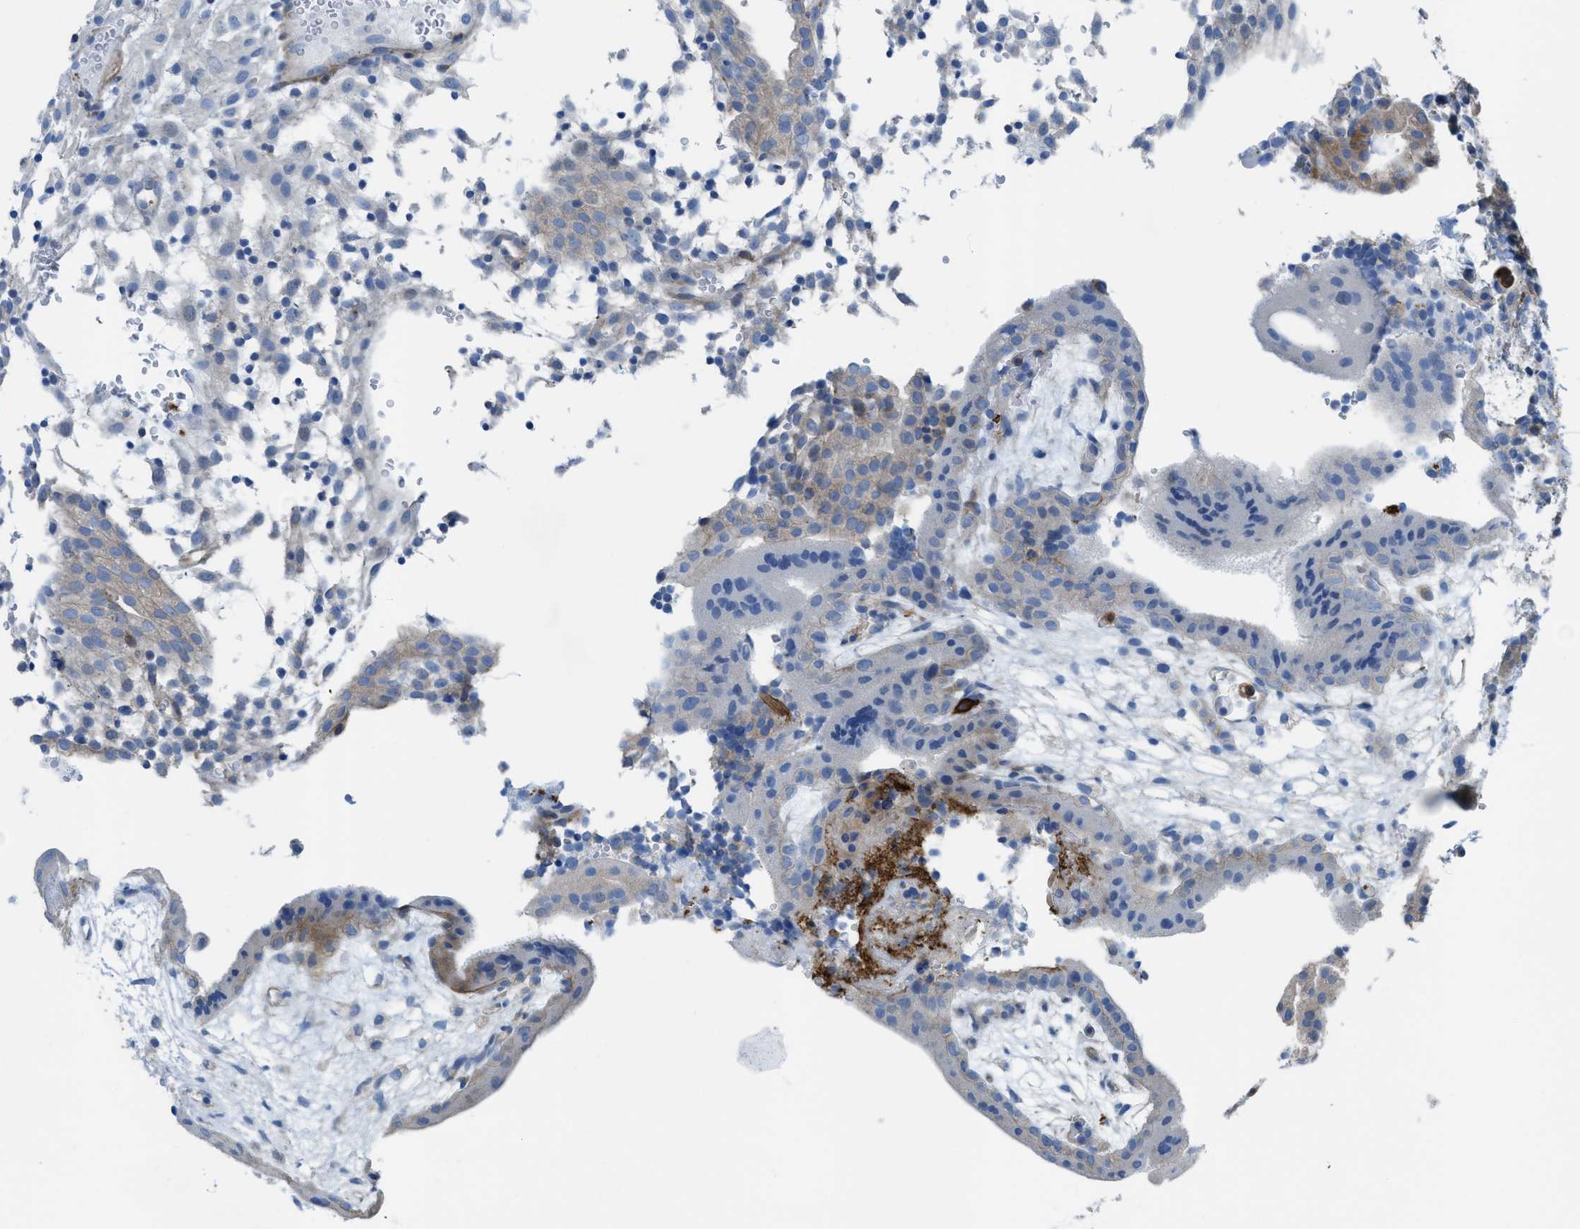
{"staining": {"intensity": "weak", "quantity": "<25%", "location": "cytoplasmic/membranous"}, "tissue": "placenta", "cell_type": "Decidual cells", "image_type": "normal", "snomed": [{"axis": "morphology", "description": "Normal tissue, NOS"}, {"axis": "topography", "description": "Placenta"}], "caption": "IHC histopathology image of normal placenta: placenta stained with DAB shows no significant protein staining in decidual cells.", "gene": "KCNH7", "patient": {"sex": "female", "age": 18}}